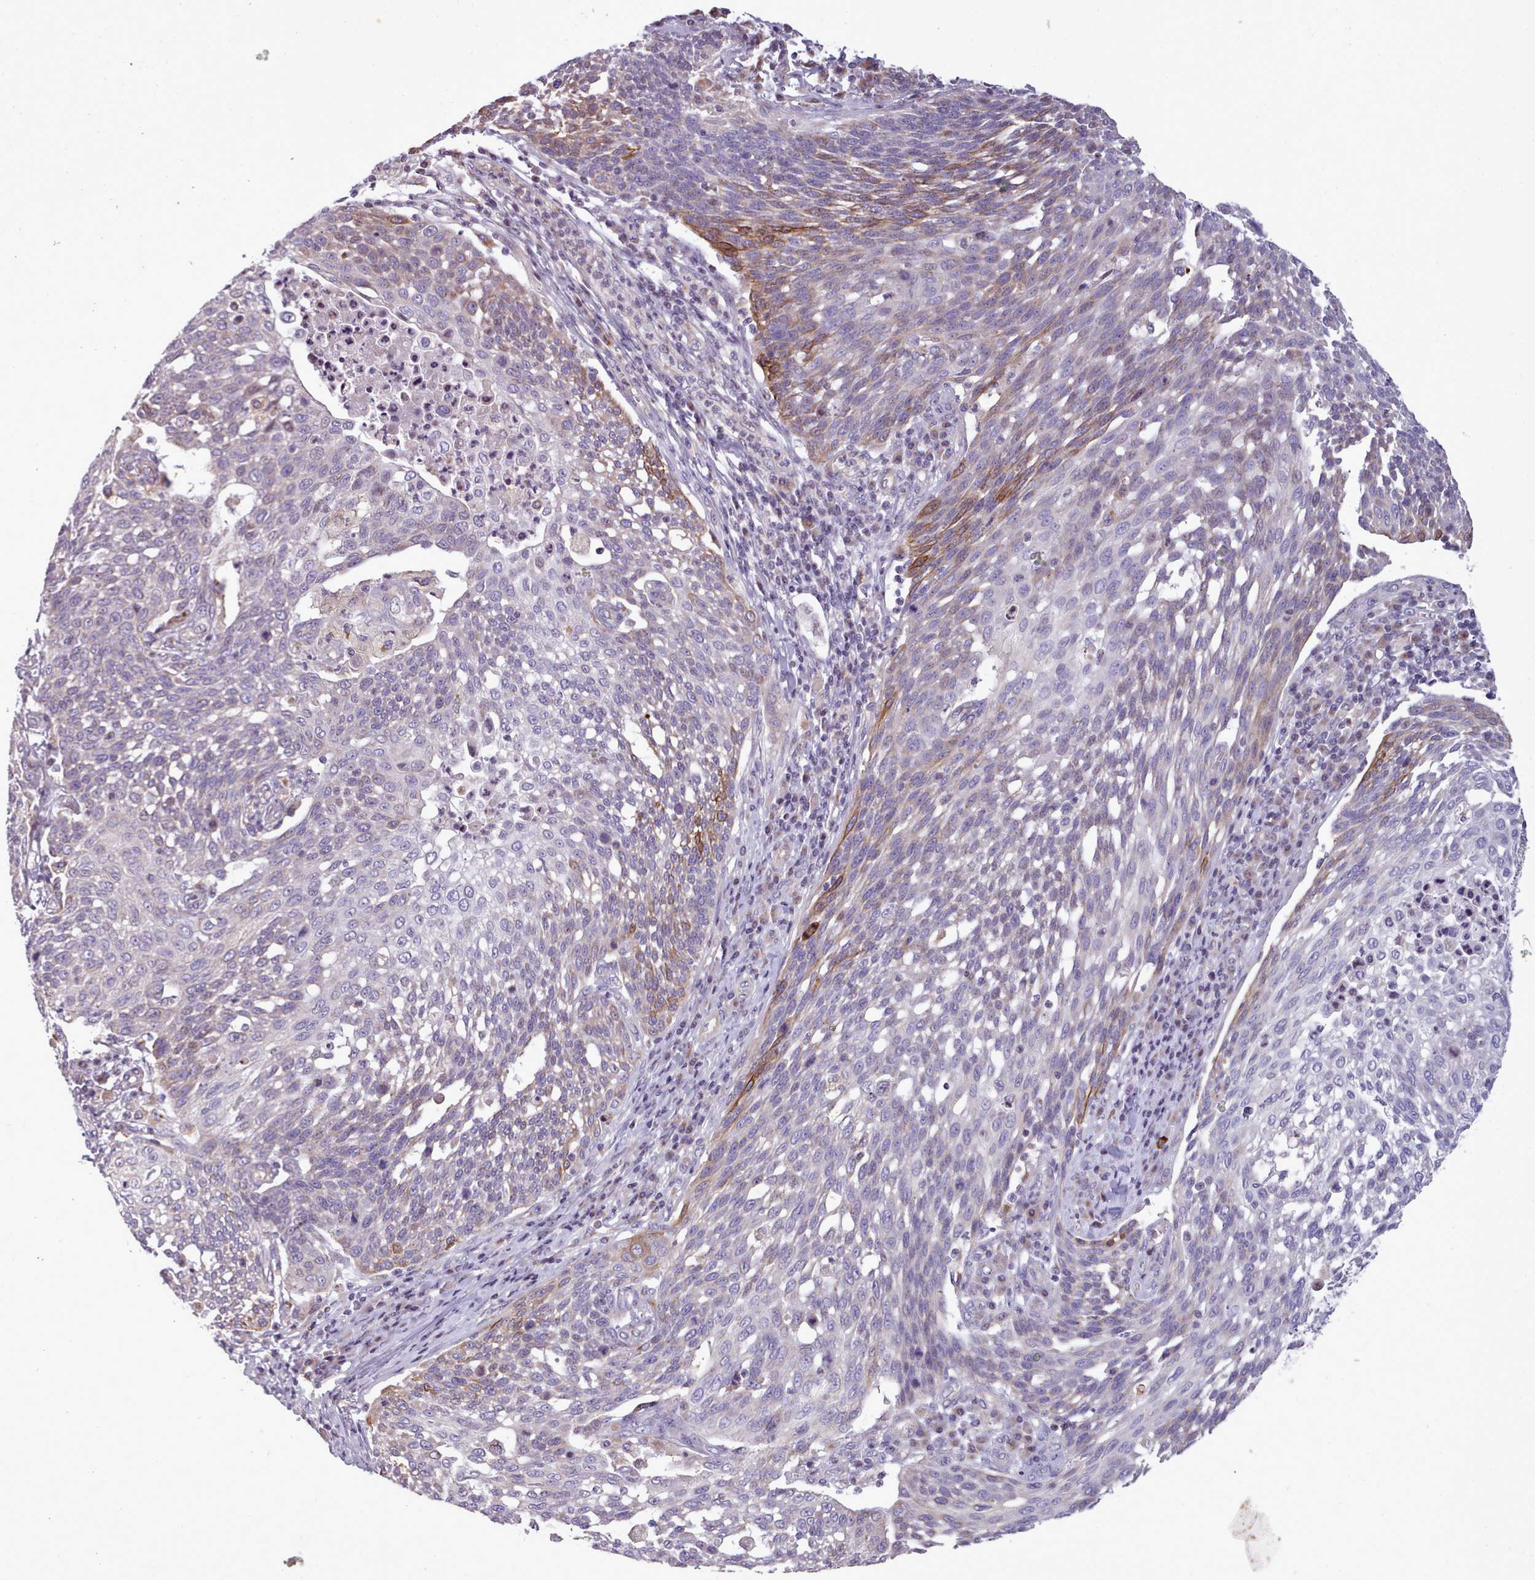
{"staining": {"intensity": "moderate", "quantity": "<25%", "location": "cytoplasmic/membranous"}, "tissue": "cervical cancer", "cell_type": "Tumor cells", "image_type": "cancer", "snomed": [{"axis": "morphology", "description": "Squamous cell carcinoma, NOS"}, {"axis": "topography", "description": "Cervix"}], "caption": "Immunohistochemistry photomicrograph of squamous cell carcinoma (cervical) stained for a protein (brown), which exhibits low levels of moderate cytoplasmic/membranous expression in about <25% of tumor cells.", "gene": "SLC52A3", "patient": {"sex": "female", "age": 34}}